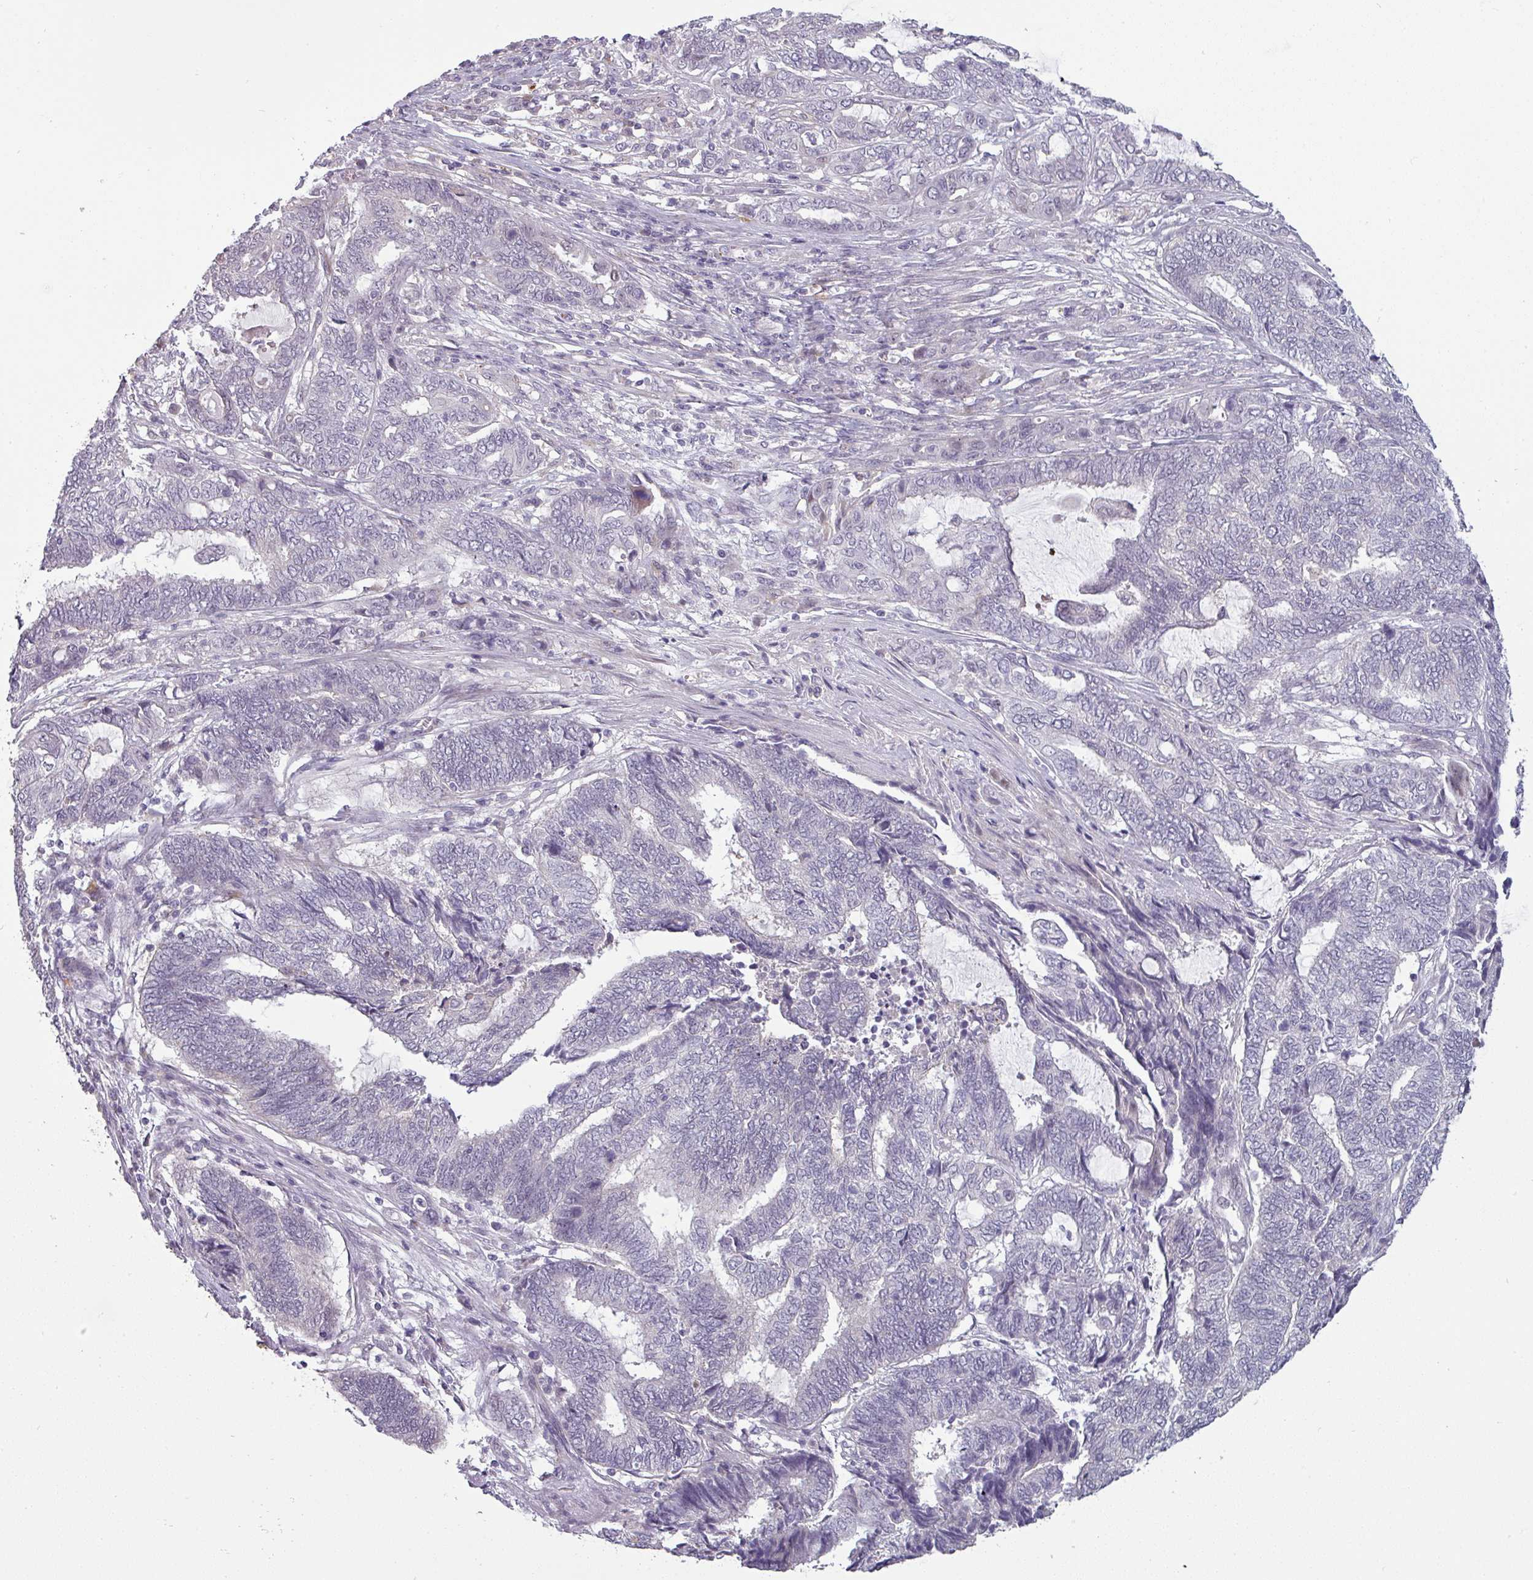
{"staining": {"intensity": "negative", "quantity": "none", "location": "none"}, "tissue": "endometrial cancer", "cell_type": "Tumor cells", "image_type": "cancer", "snomed": [{"axis": "morphology", "description": "Adenocarcinoma, NOS"}, {"axis": "topography", "description": "Uterus"}, {"axis": "topography", "description": "Endometrium"}], "caption": "This is a histopathology image of immunohistochemistry staining of adenocarcinoma (endometrial), which shows no staining in tumor cells.", "gene": "C2orf16", "patient": {"sex": "female", "age": 70}}